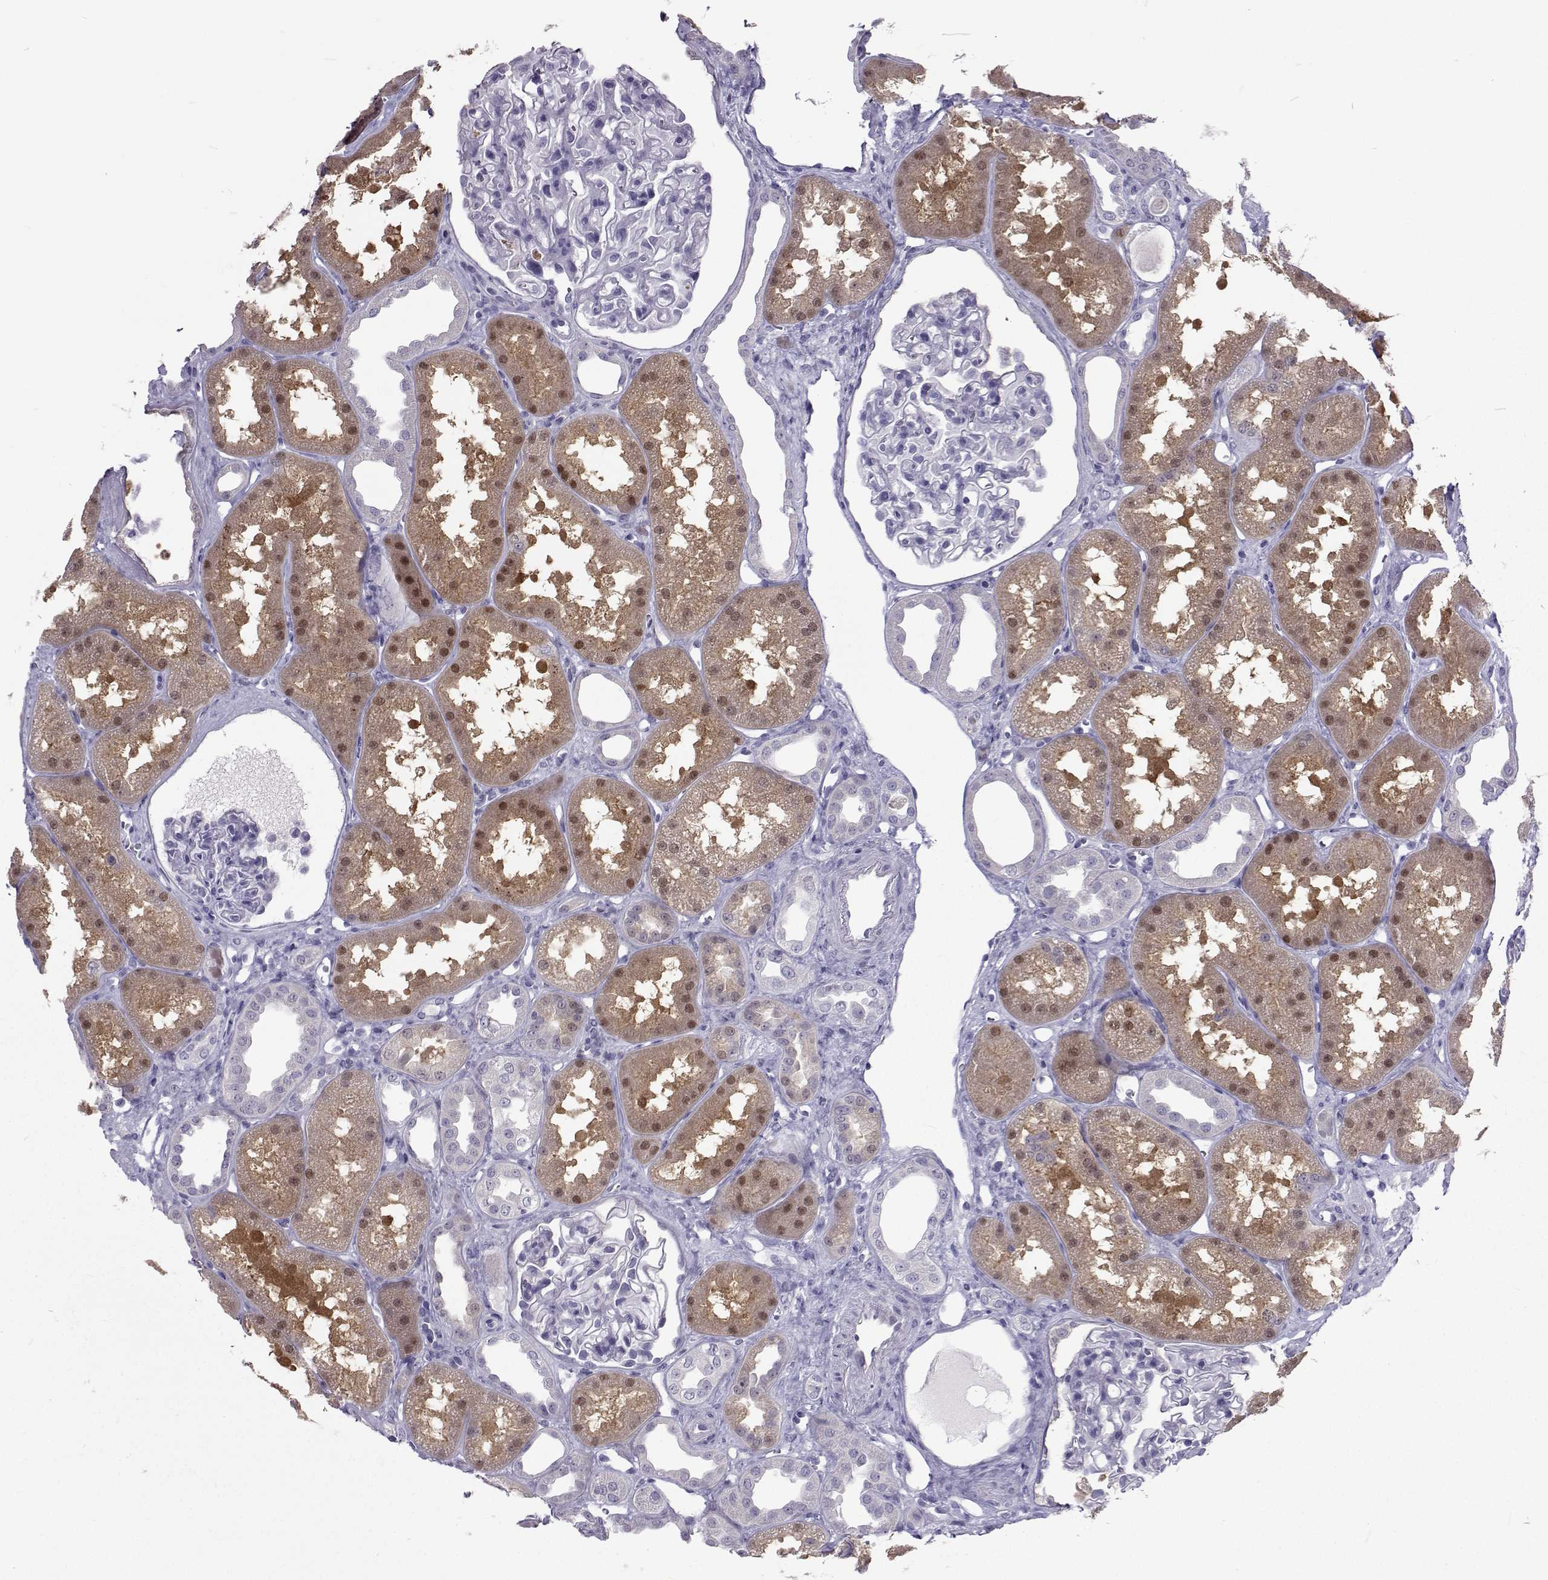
{"staining": {"intensity": "negative", "quantity": "none", "location": "none"}, "tissue": "kidney", "cell_type": "Cells in glomeruli", "image_type": "normal", "snomed": [{"axis": "morphology", "description": "Normal tissue, NOS"}, {"axis": "topography", "description": "Kidney"}], "caption": "DAB immunohistochemical staining of normal kidney demonstrates no significant positivity in cells in glomeruli.", "gene": "GALM", "patient": {"sex": "male", "age": 61}}